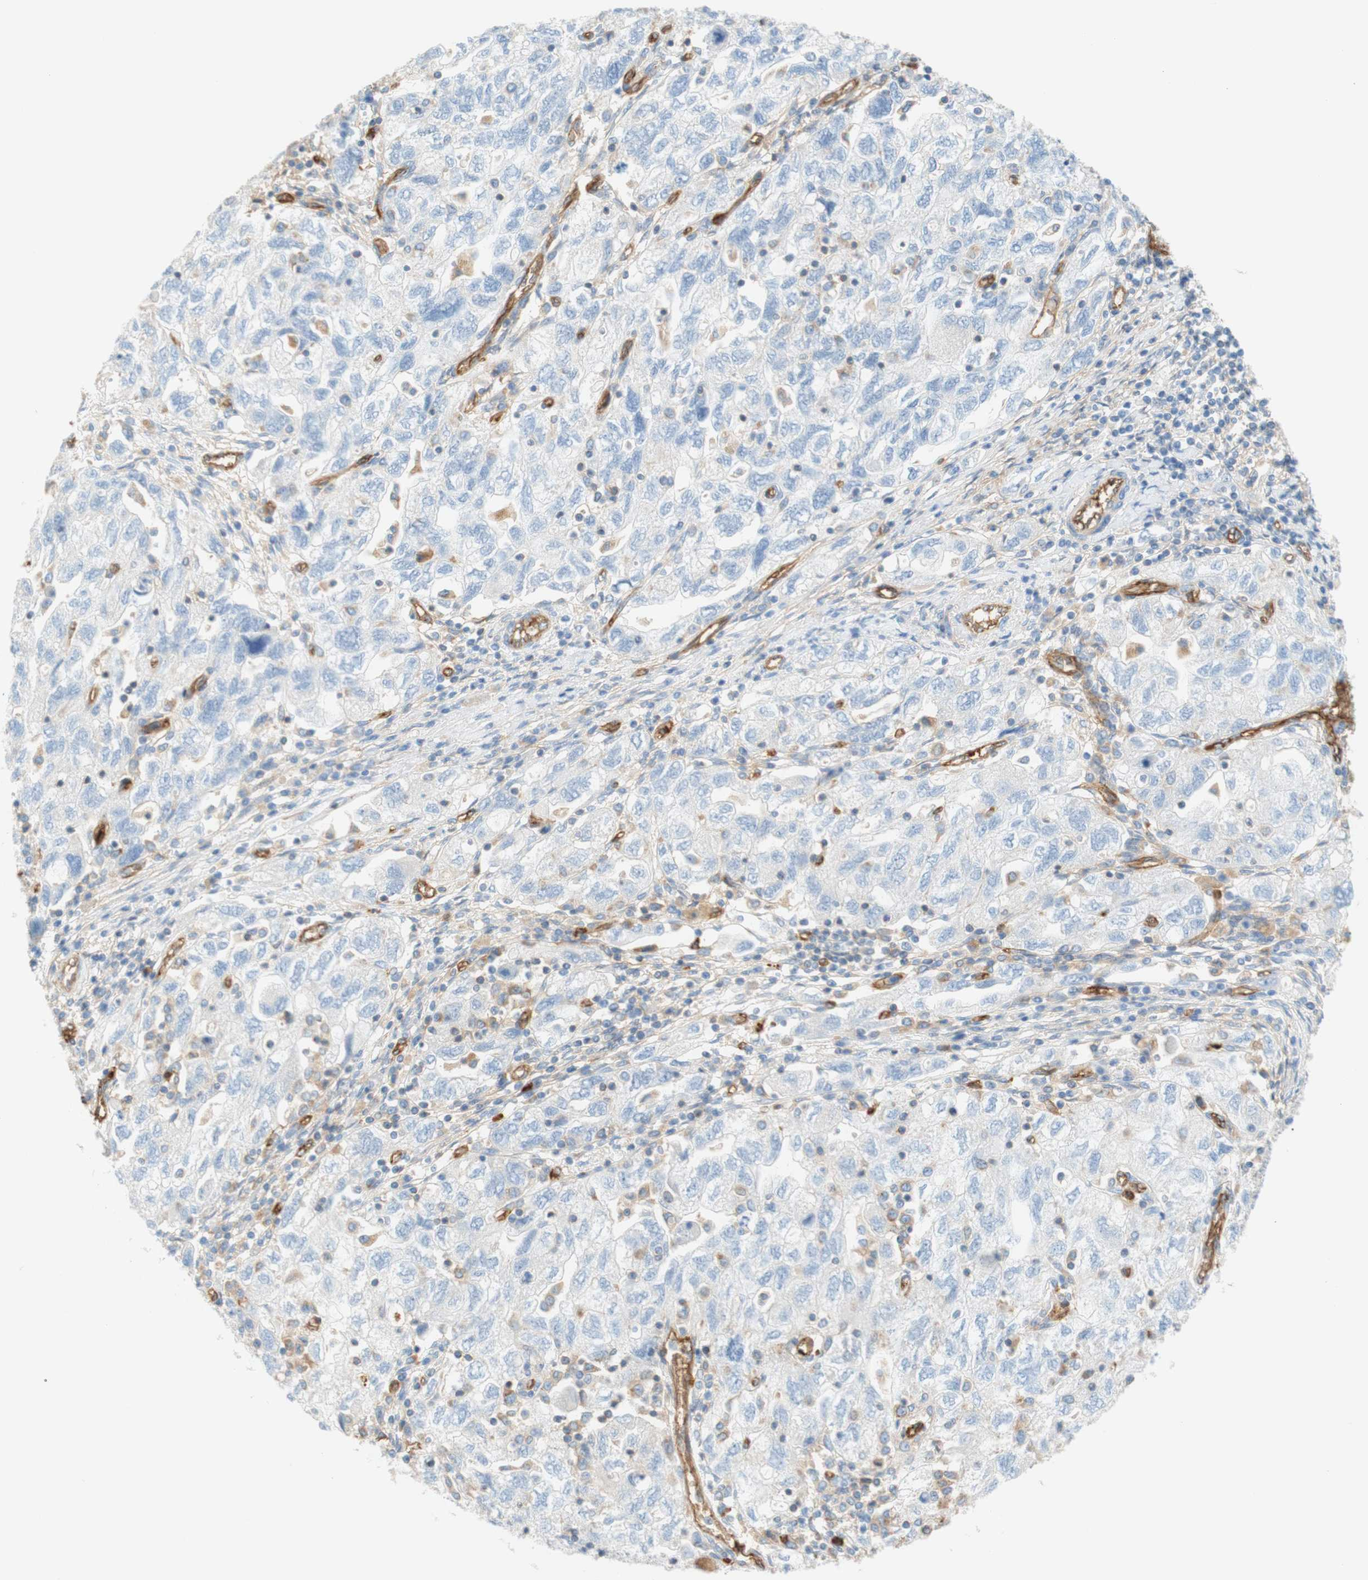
{"staining": {"intensity": "negative", "quantity": "none", "location": "none"}, "tissue": "ovarian cancer", "cell_type": "Tumor cells", "image_type": "cancer", "snomed": [{"axis": "morphology", "description": "Carcinoma, NOS"}, {"axis": "morphology", "description": "Cystadenocarcinoma, serous, NOS"}, {"axis": "topography", "description": "Ovary"}], "caption": "DAB immunohistochemical staining of serous cystadenocarcinoma (ovarian) displays no significant staining in tumor cells. The staining was performed using DAB to visualize the protein expression in brown, while the nuclei were stained in blue with hematoxylin (Magnification: 20x).", "gene": "STOM", "patient": {"sex": "female", "age": 69}}